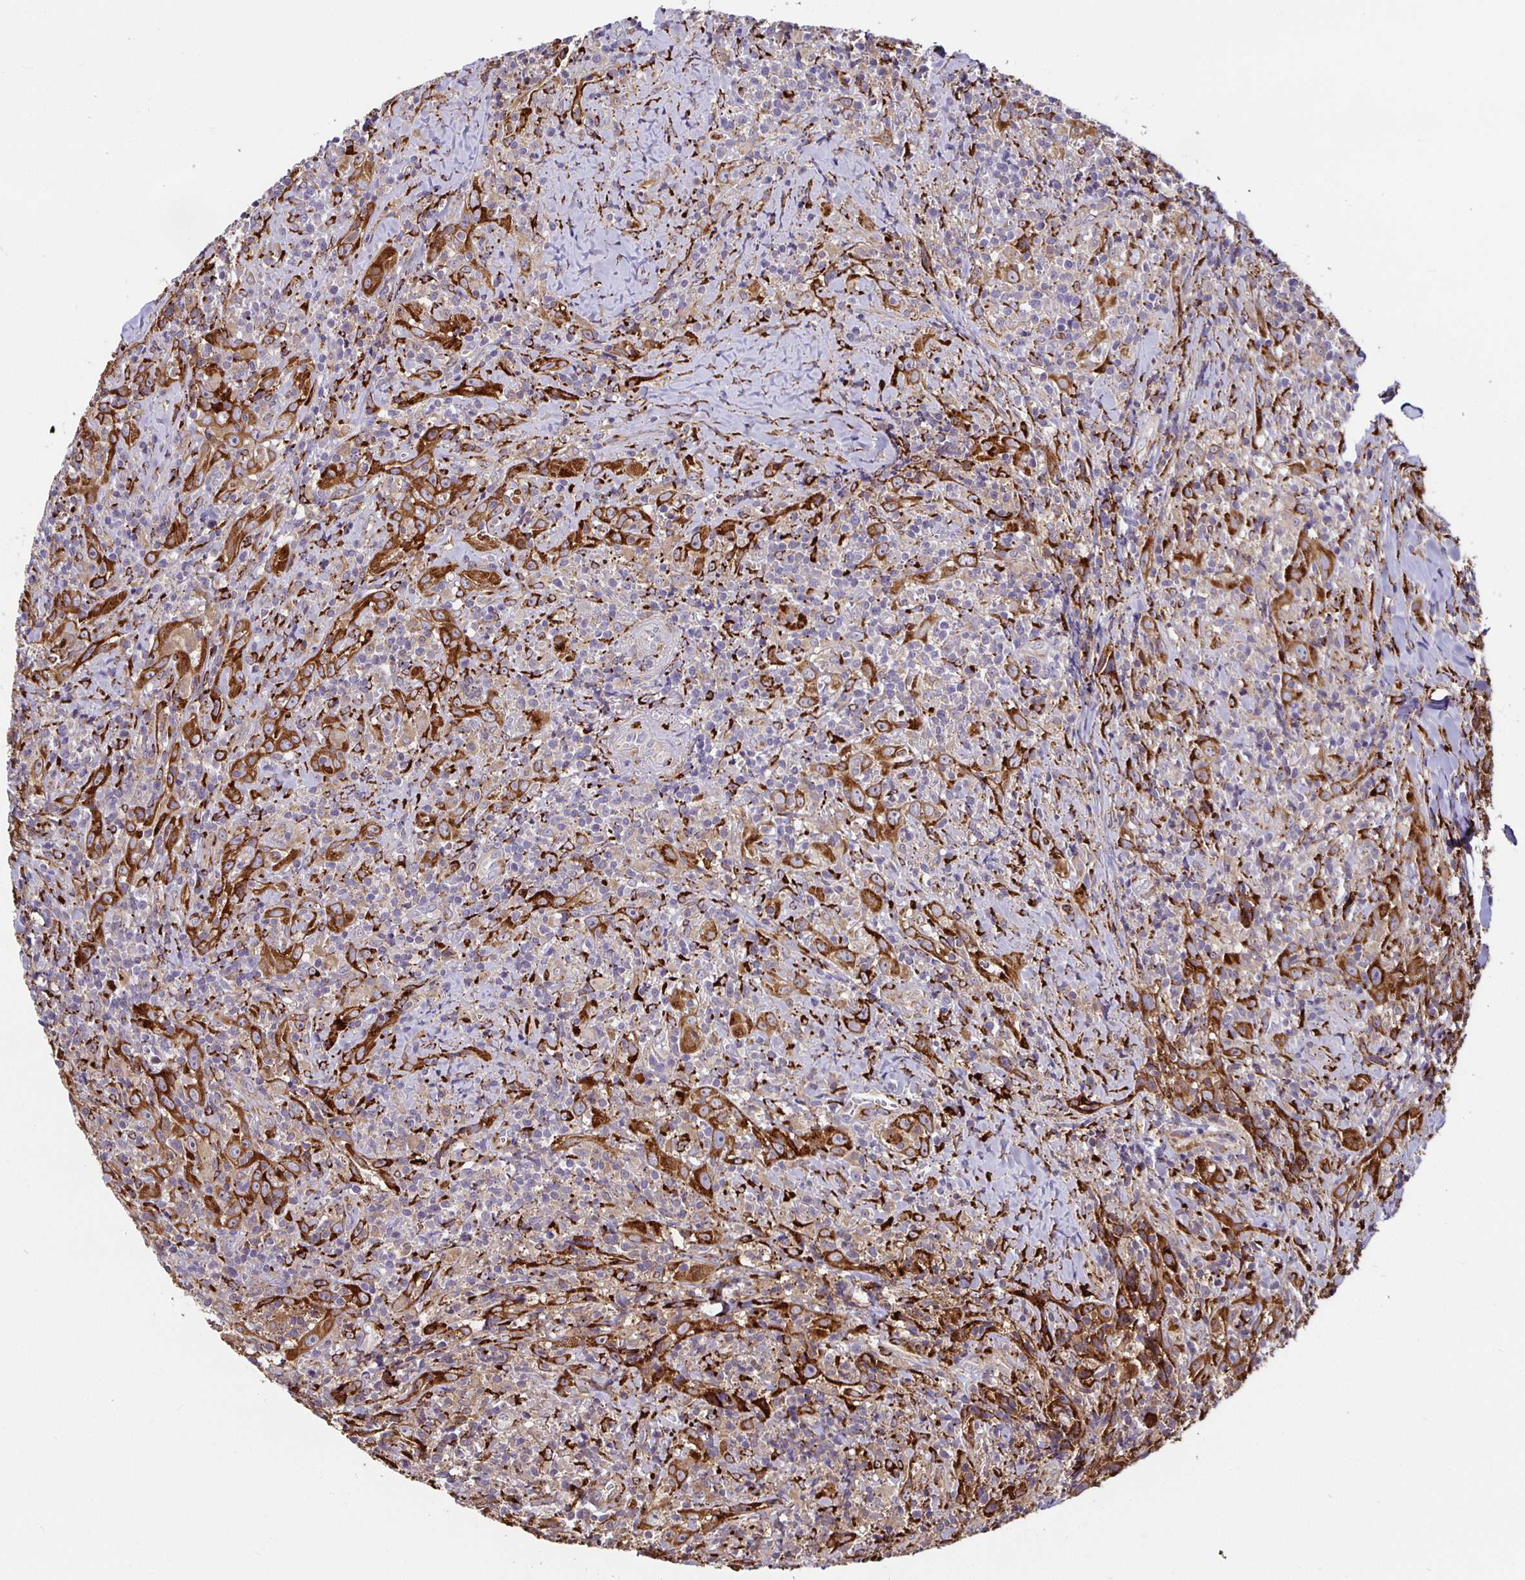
{"staining": {"intensity": "strong", "quantity": ">75%", "location": "cytoplasmic/membranous"}, "tissue": "head and neck cancer", "cell_type": "Tumor cells", "image_type": "cancer", "snomed": [{"axis": "morphology", "description": "Squamous cell carcinoma, NOS"}, {"axis": "topography", "description": "Head-Neck"}], "caption": "Squamous cell carcinoma (head and neck) stained with a brown dye shows strong cytoplasmic/membranous positive expression in approximately >75% of tumor cells.", "gene": "P4HA2", "patient": {"sex": "female", "age": 95}}